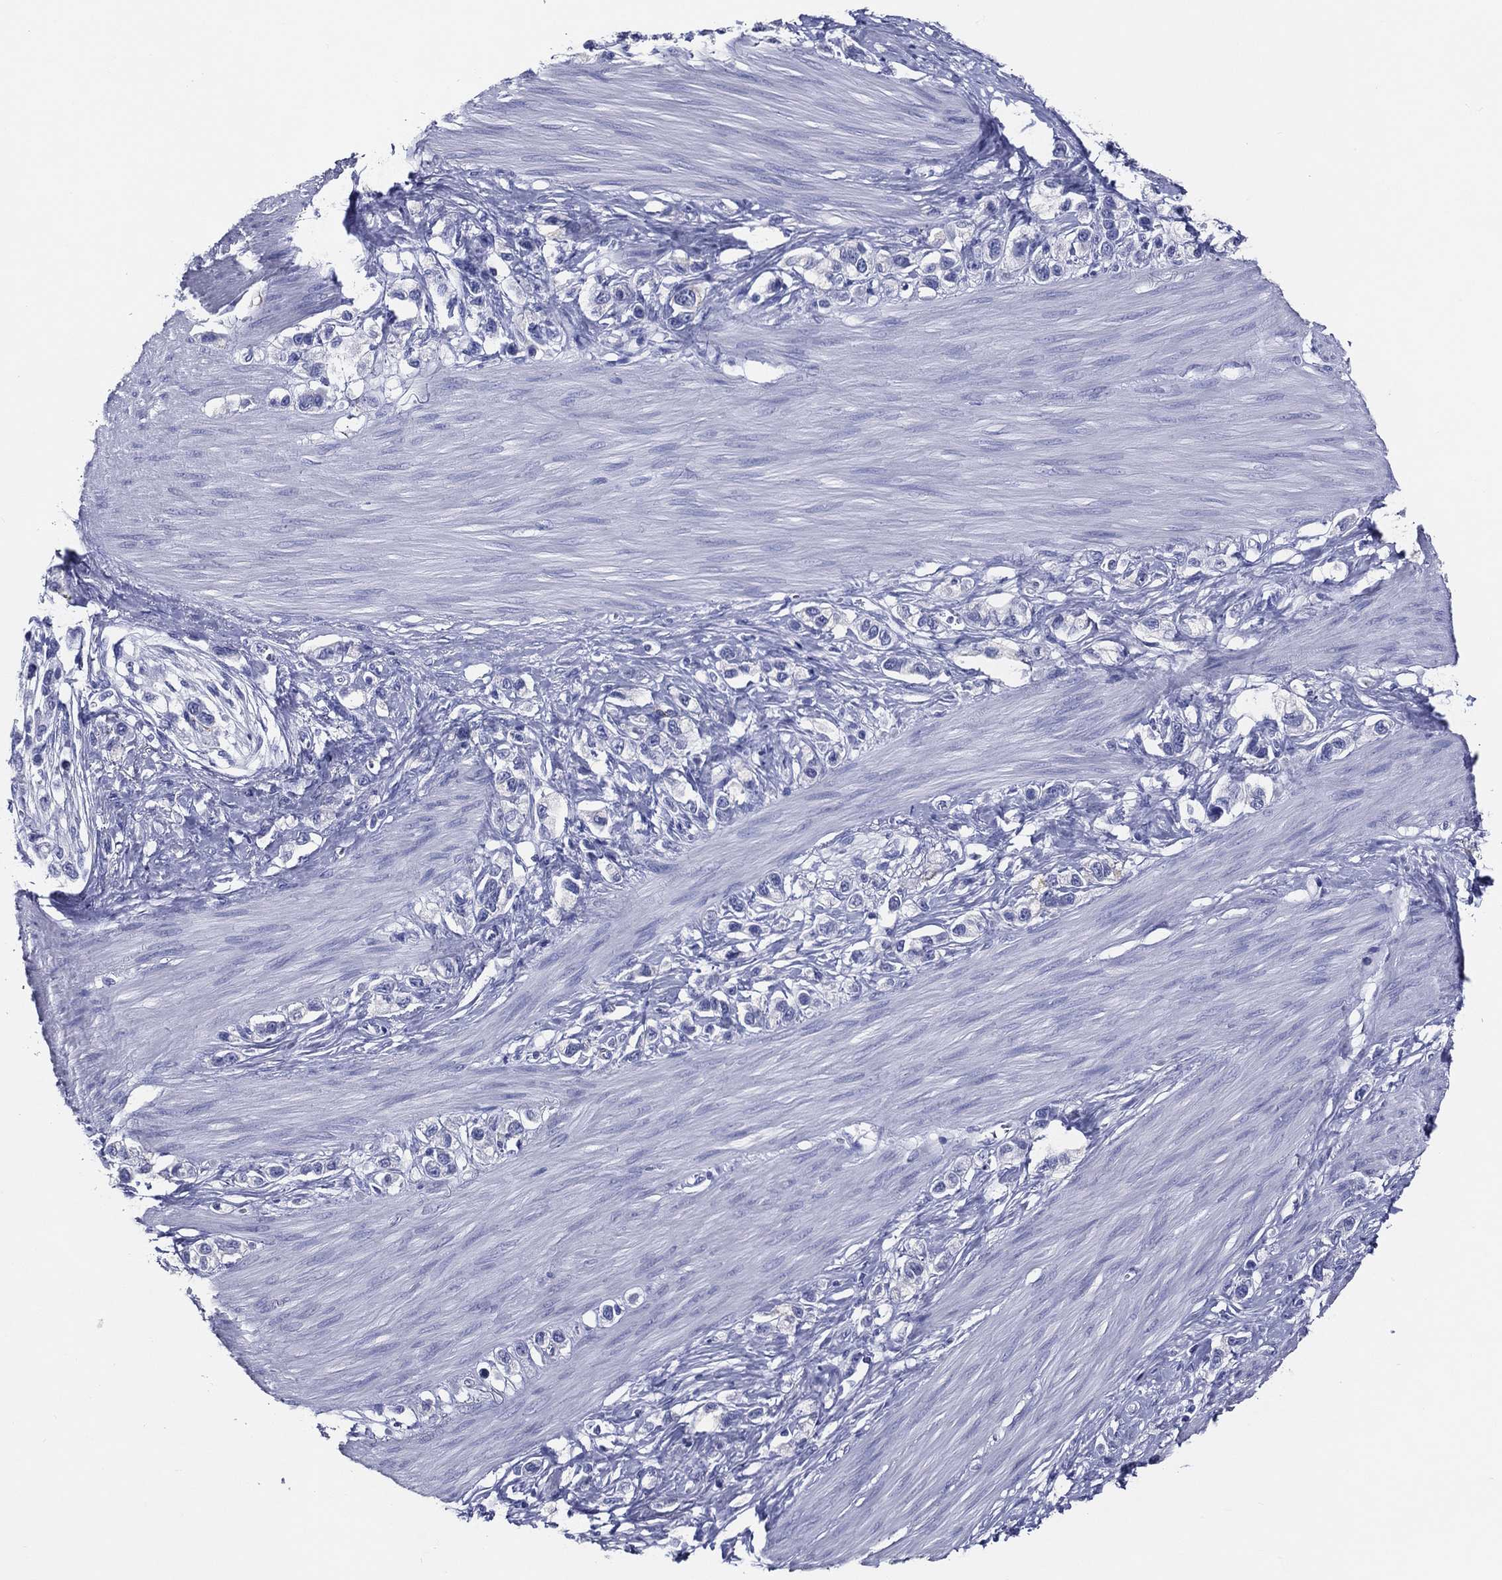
{"staining": {"intensity": "negative", "quantity": "none", "location": "none"}, "tissue": "stomach cancer", "cell_type": "Tumor cells", "image_type": "cancer", "snomed": [{"axis": "morphology", "description": "Normal tissue, NOS"}, {"axis": "morphology", "description": "Adenocarcinoma, NOS"}, {"axis": "morphology", "description": "Adenocarcinoma, High grade"}, {"axis": "topography", "description": "Stomach, upper"}, {"axis": "topography", "description": "Stomach"}], "caption": "Immunohistochemistry (IHC) of adenocarcinoma (high-grade) (stomach) displays no expression in tumor cells.", "gene": "ACE2", "patient": {"sex": "female", "age": 65}}